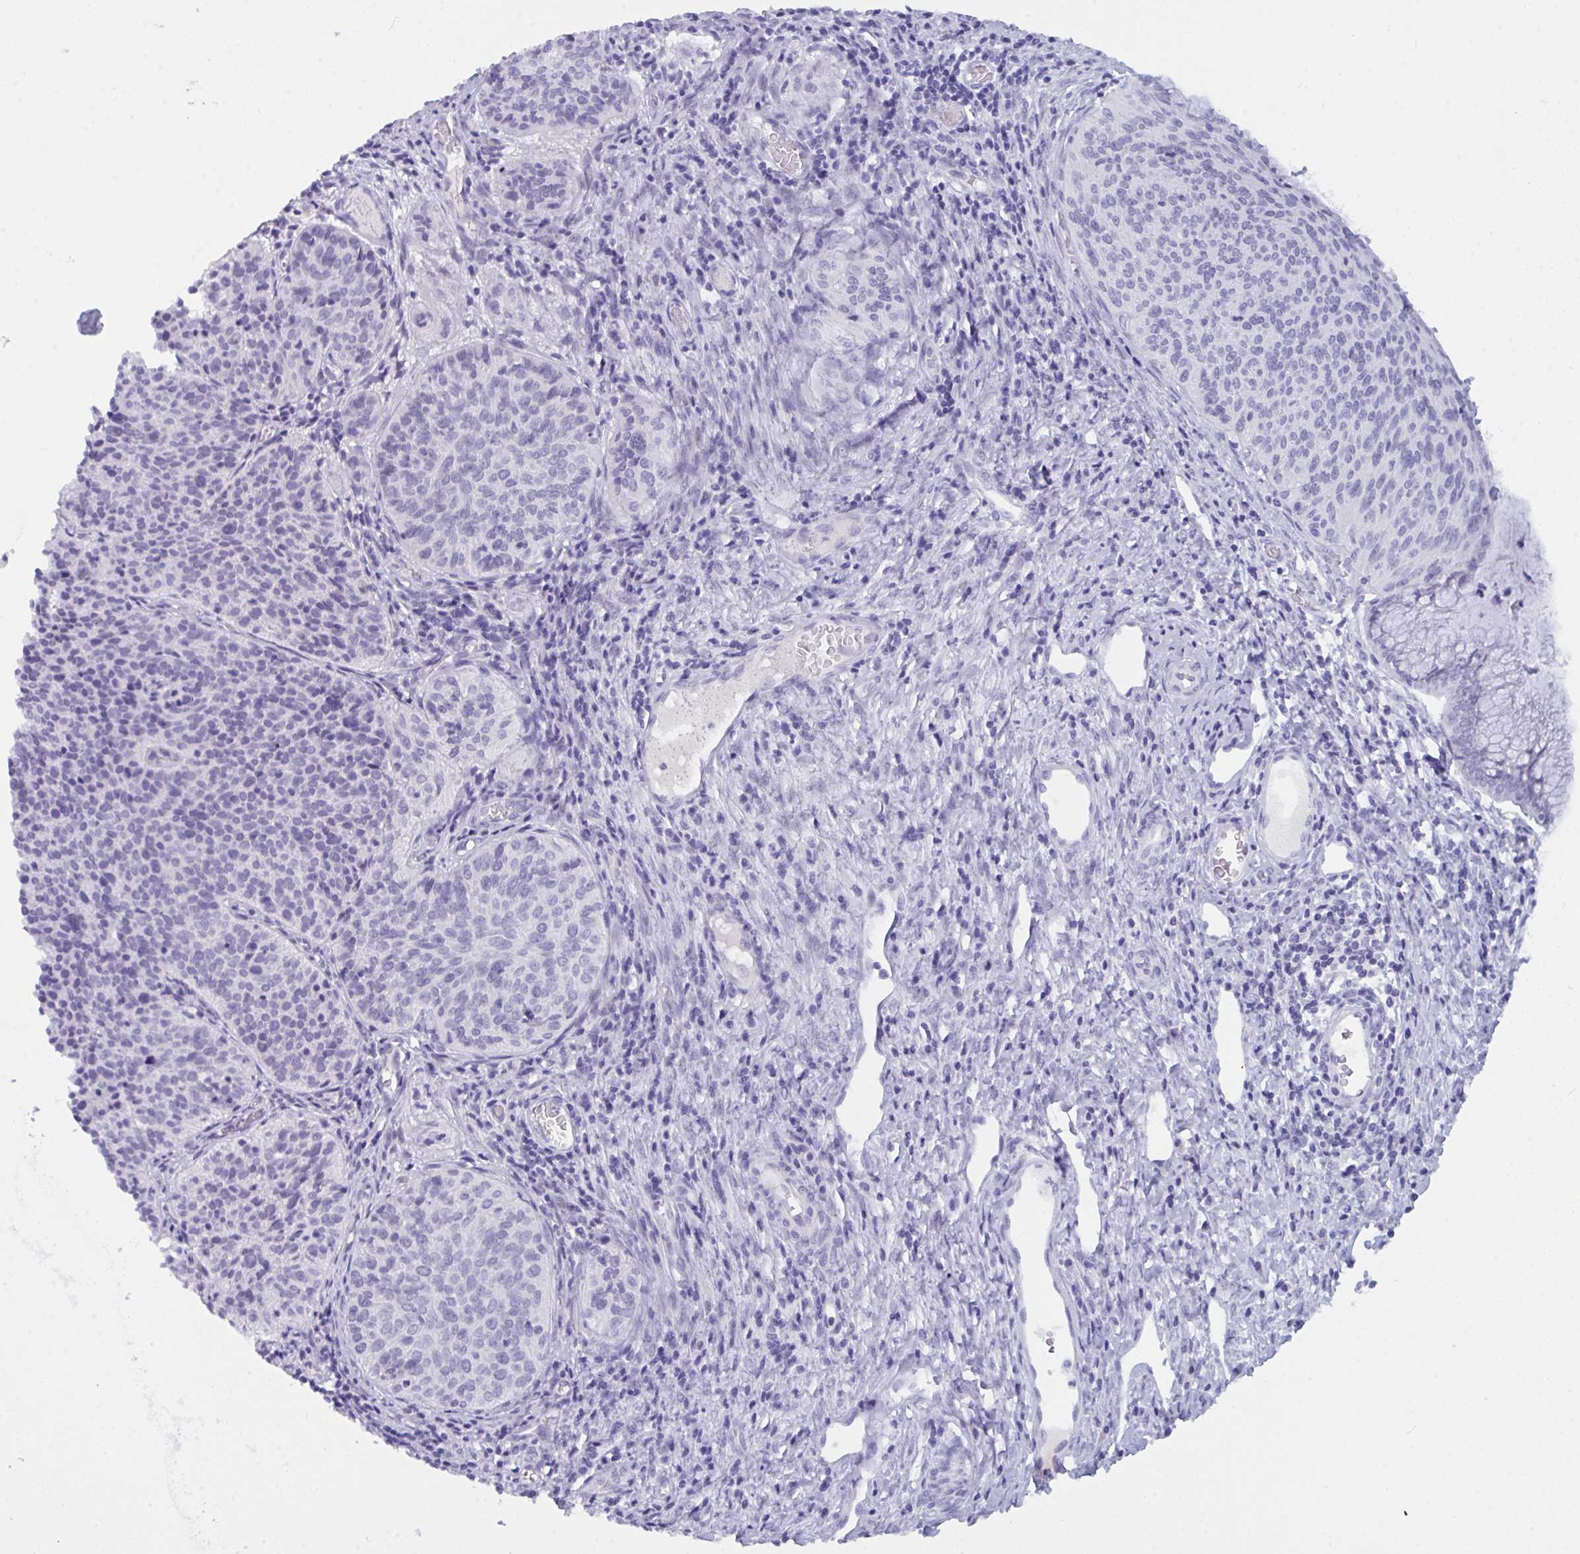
{"staining": {"intensity": "negative", "quantity": "none", "location": "none"}, "tissue": "cervical cancer", "cell_type": "Tumor cells", "image_type": "cancer", "snomed": [{"axis": "morphology", "description": "Squamous cell carcinoma, NOS"}, {"axis": "topography", "description": "Cervix"}], "caption": "Histopathology image shows no significant protein expression in tumor cells of cervical squamous cell carcinoma.", "gene": "PRDM9", "patient": {"sex": "female", "age": 49}}